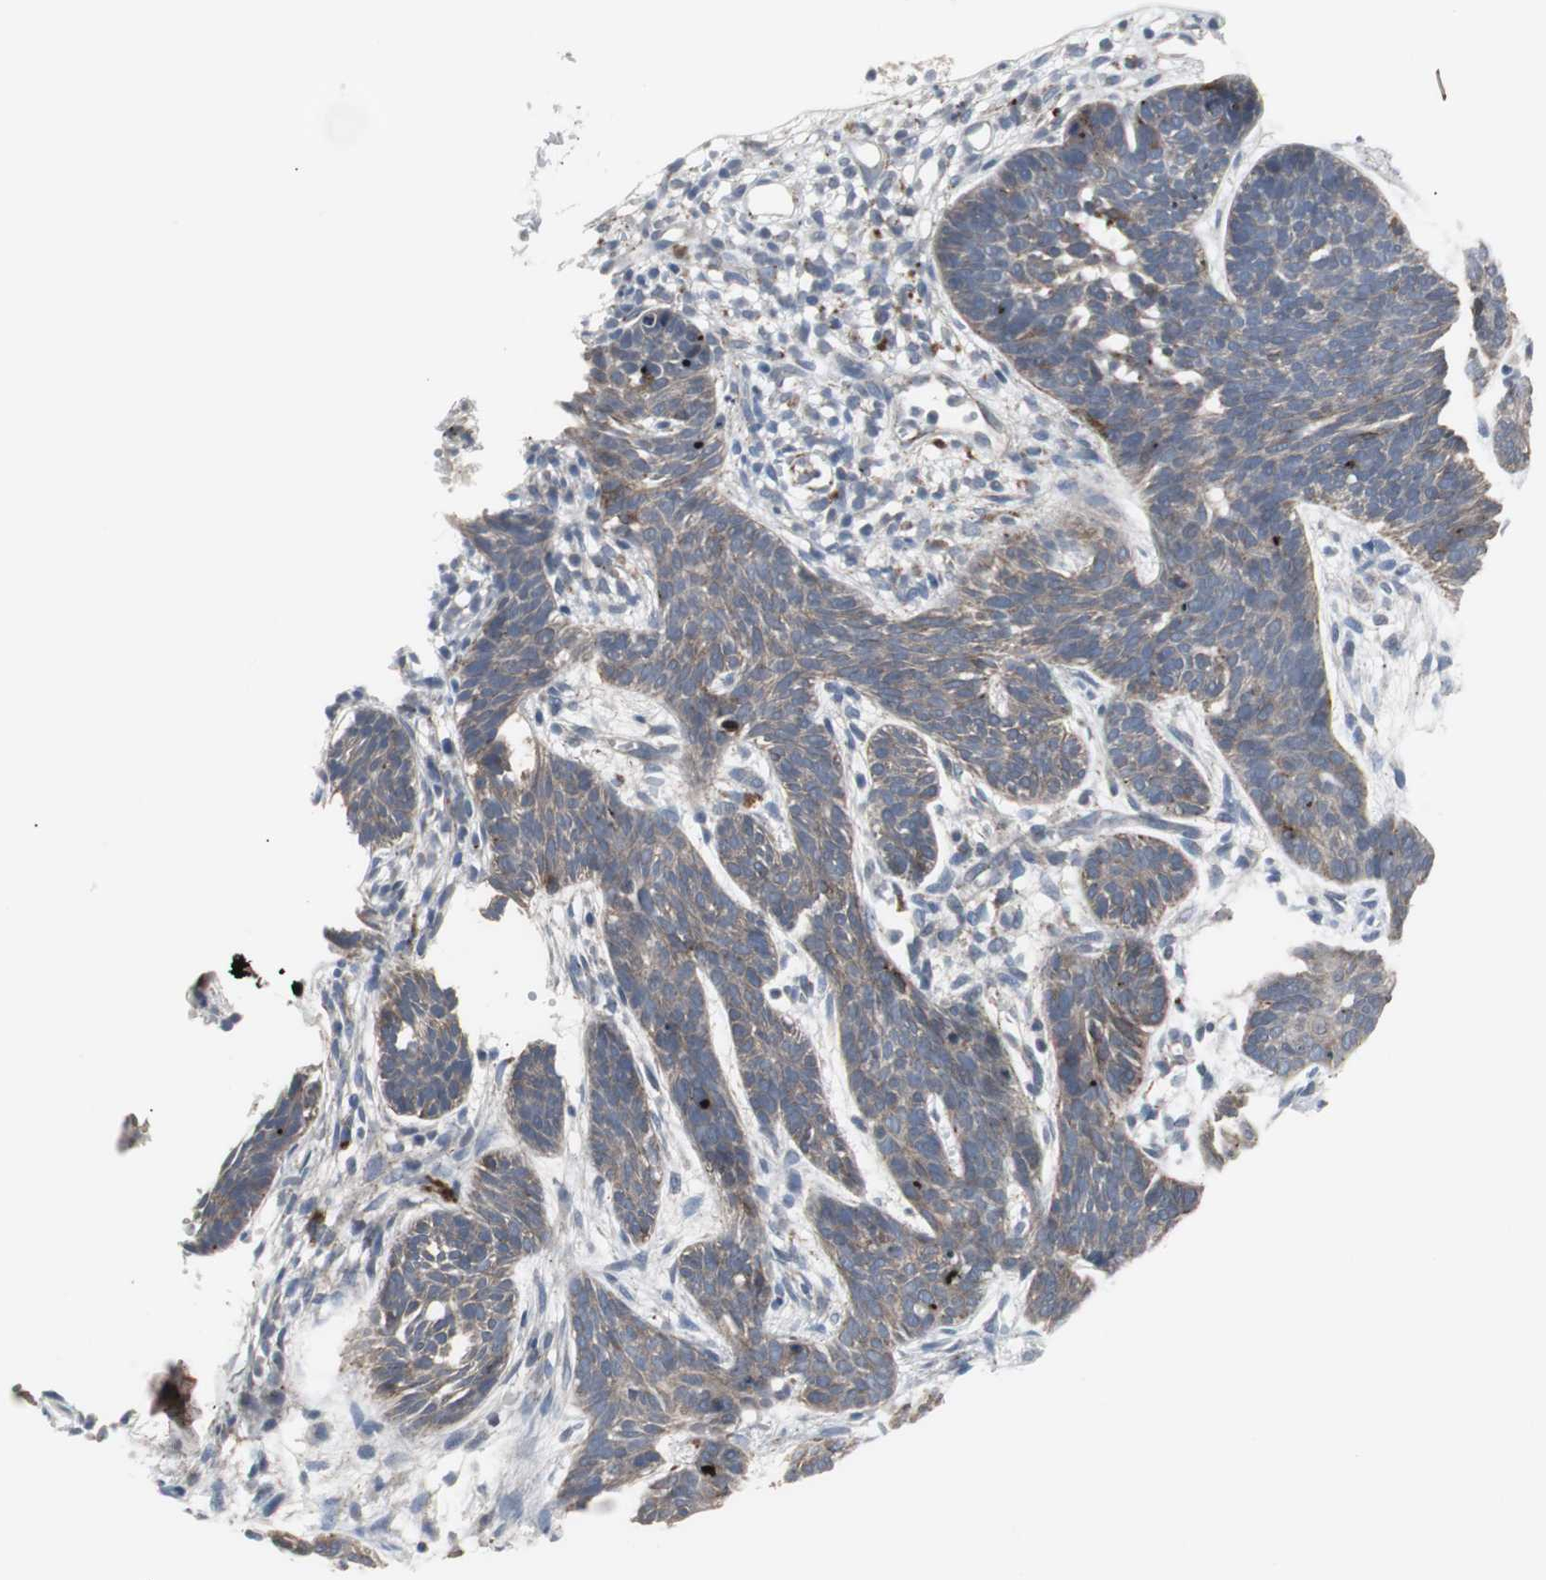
{"staining": {"intensity": "moderate", "quantity": ">75%", "location": "cytoplasmic/membranous"}, "tissue": "skin cancer", "cell_type": "Tumor cells", "image_type": "cancer", "snomed": [{"axis": "morphology", "description": "Normal tissue, NOS"}, {"axis": "morphology", "description": "Basal cell carcinoma"}, {"axis": "topography", "description": "Skin"}], "caption": "Skin cancer stained for a protein shows moderate cytoplasmic/membranous positivity in tumor cells.", "gene": "GBA1", "patient": {"sex": "female", "age": 69}}